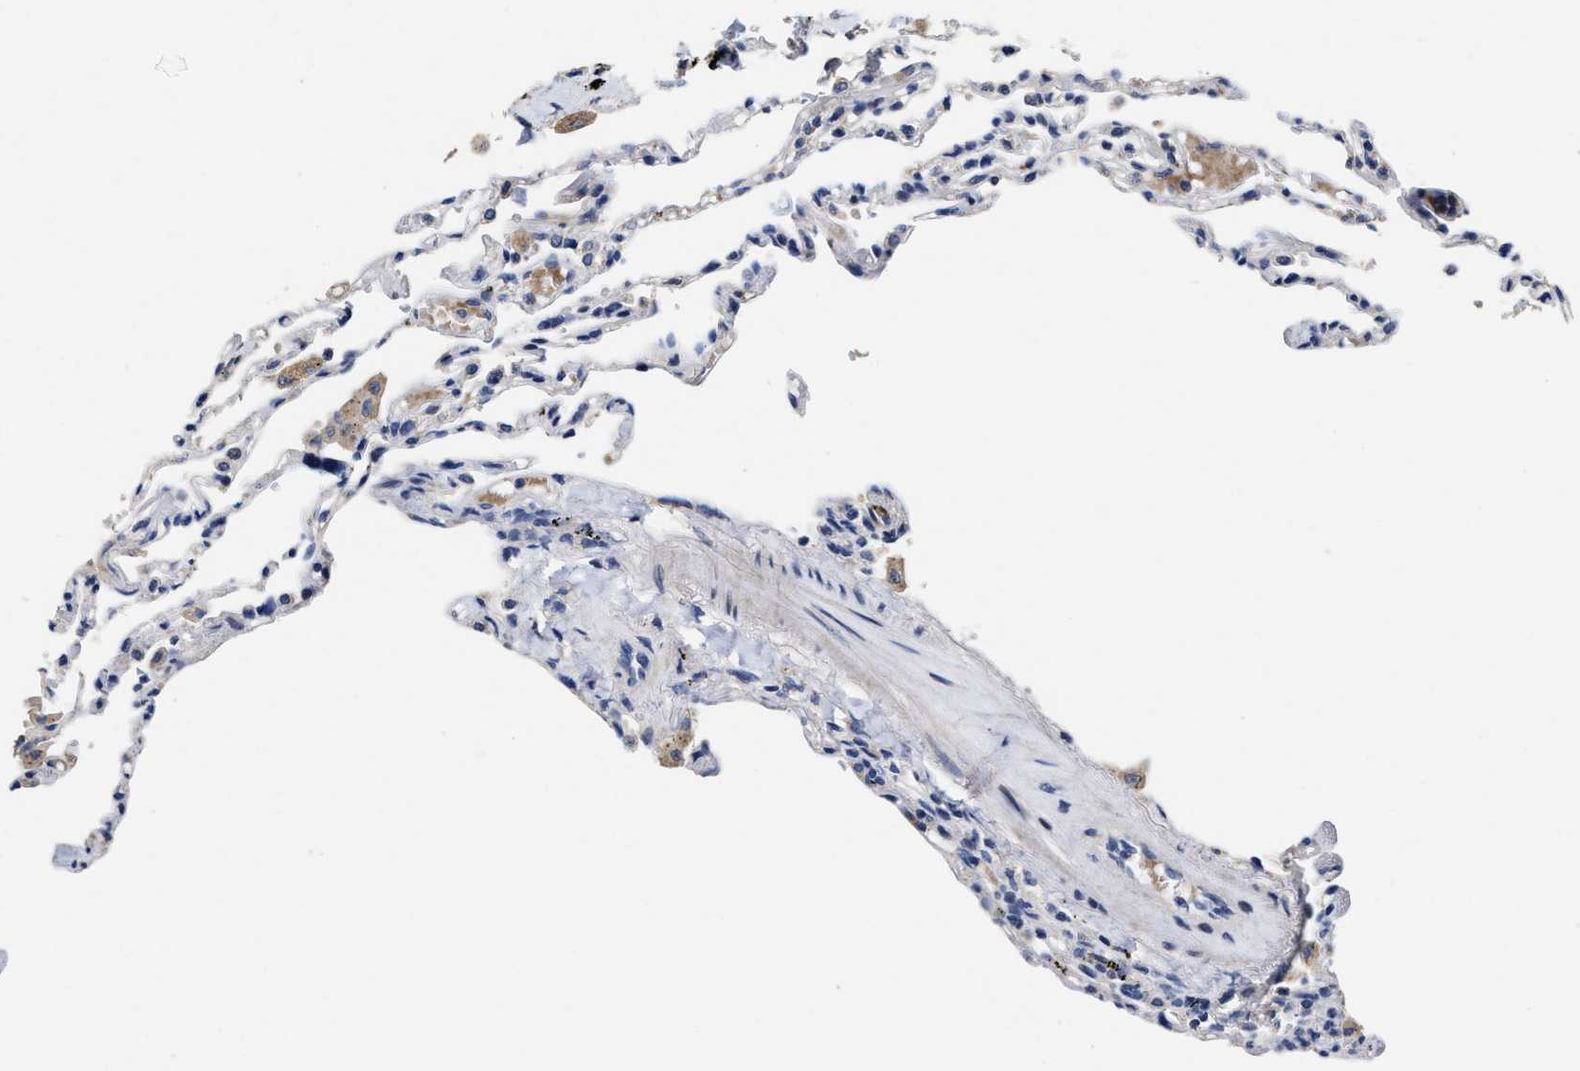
{"staining": {"intensity": "negative", "quantity": "none", "location": "none"}, "tissue": "lung", "cell_type": "Alveolar cells", "image_type": "normal", "snomed": [{"axis": "morphology", "description": "Normal tissue, NOS"}, {"axis": "topography", "description": "Lung"}], "caption": "A histopathology image of human lung is negative for staining in alveolar cells.", "gene": "ZFAT", "patient": {"sex": "male", "age": 59}}